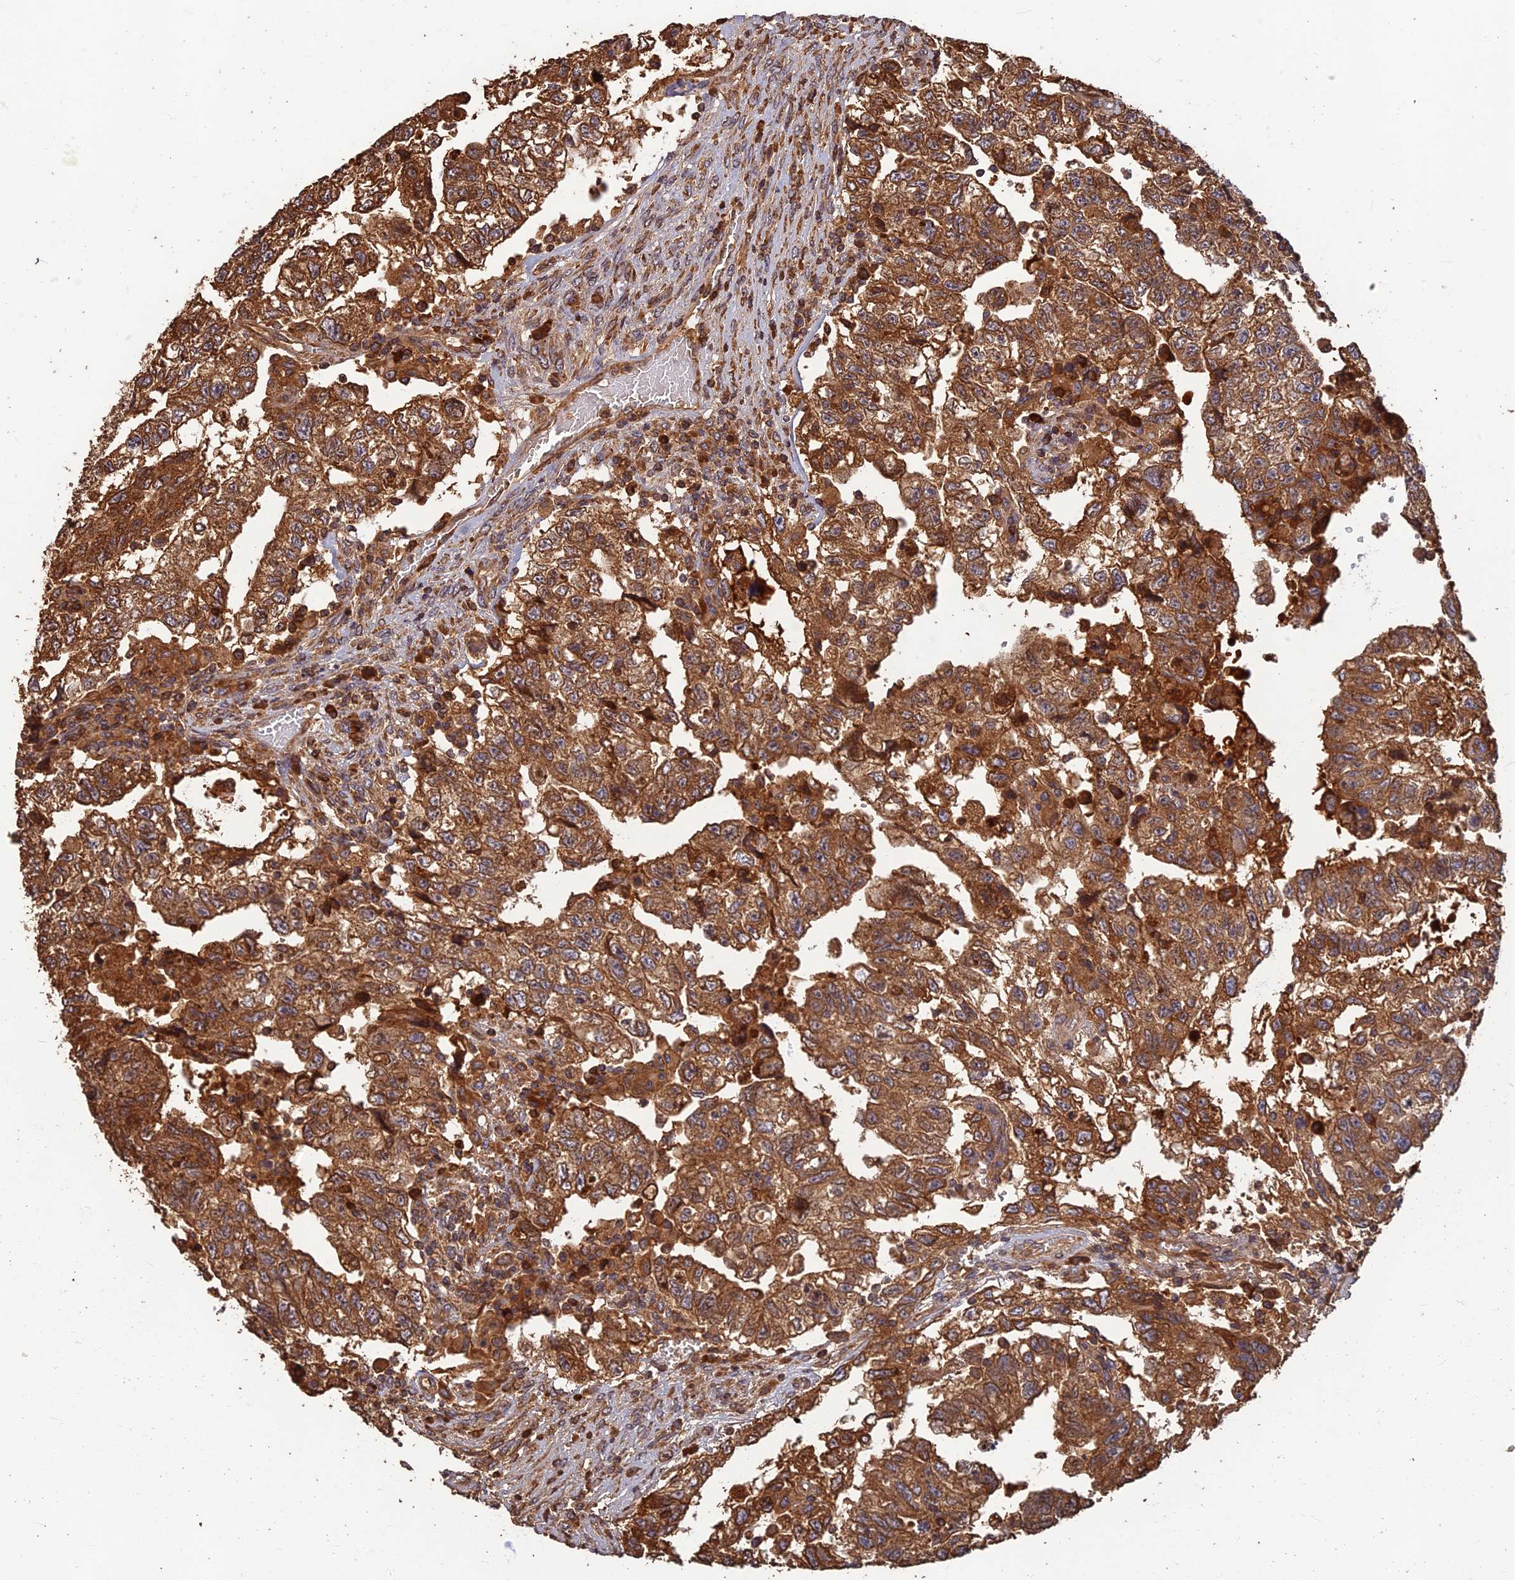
{"staining": {"intensity": "strong", "quantity": ">75%", "location": "cytoplasmic/membranous"}, "tissue": "testis cancer", "cell_type": "Tumor cells", "image_type": "cancer", "snomed": [{"axis": "morphology", "description": "Carcinoma, Embryonal, NOS"}, {"axis": "topography", "description": "Testis"}], "caption": "Immunohistochemical staining of testis cancer (embryonal carcinoma) demonstrates high levels of strong cytoplasmic/membranous positivity in approximately >75% of tumor cells.", "gene": "CORO1C", "patient": {"sex": "male", "age": 36}}